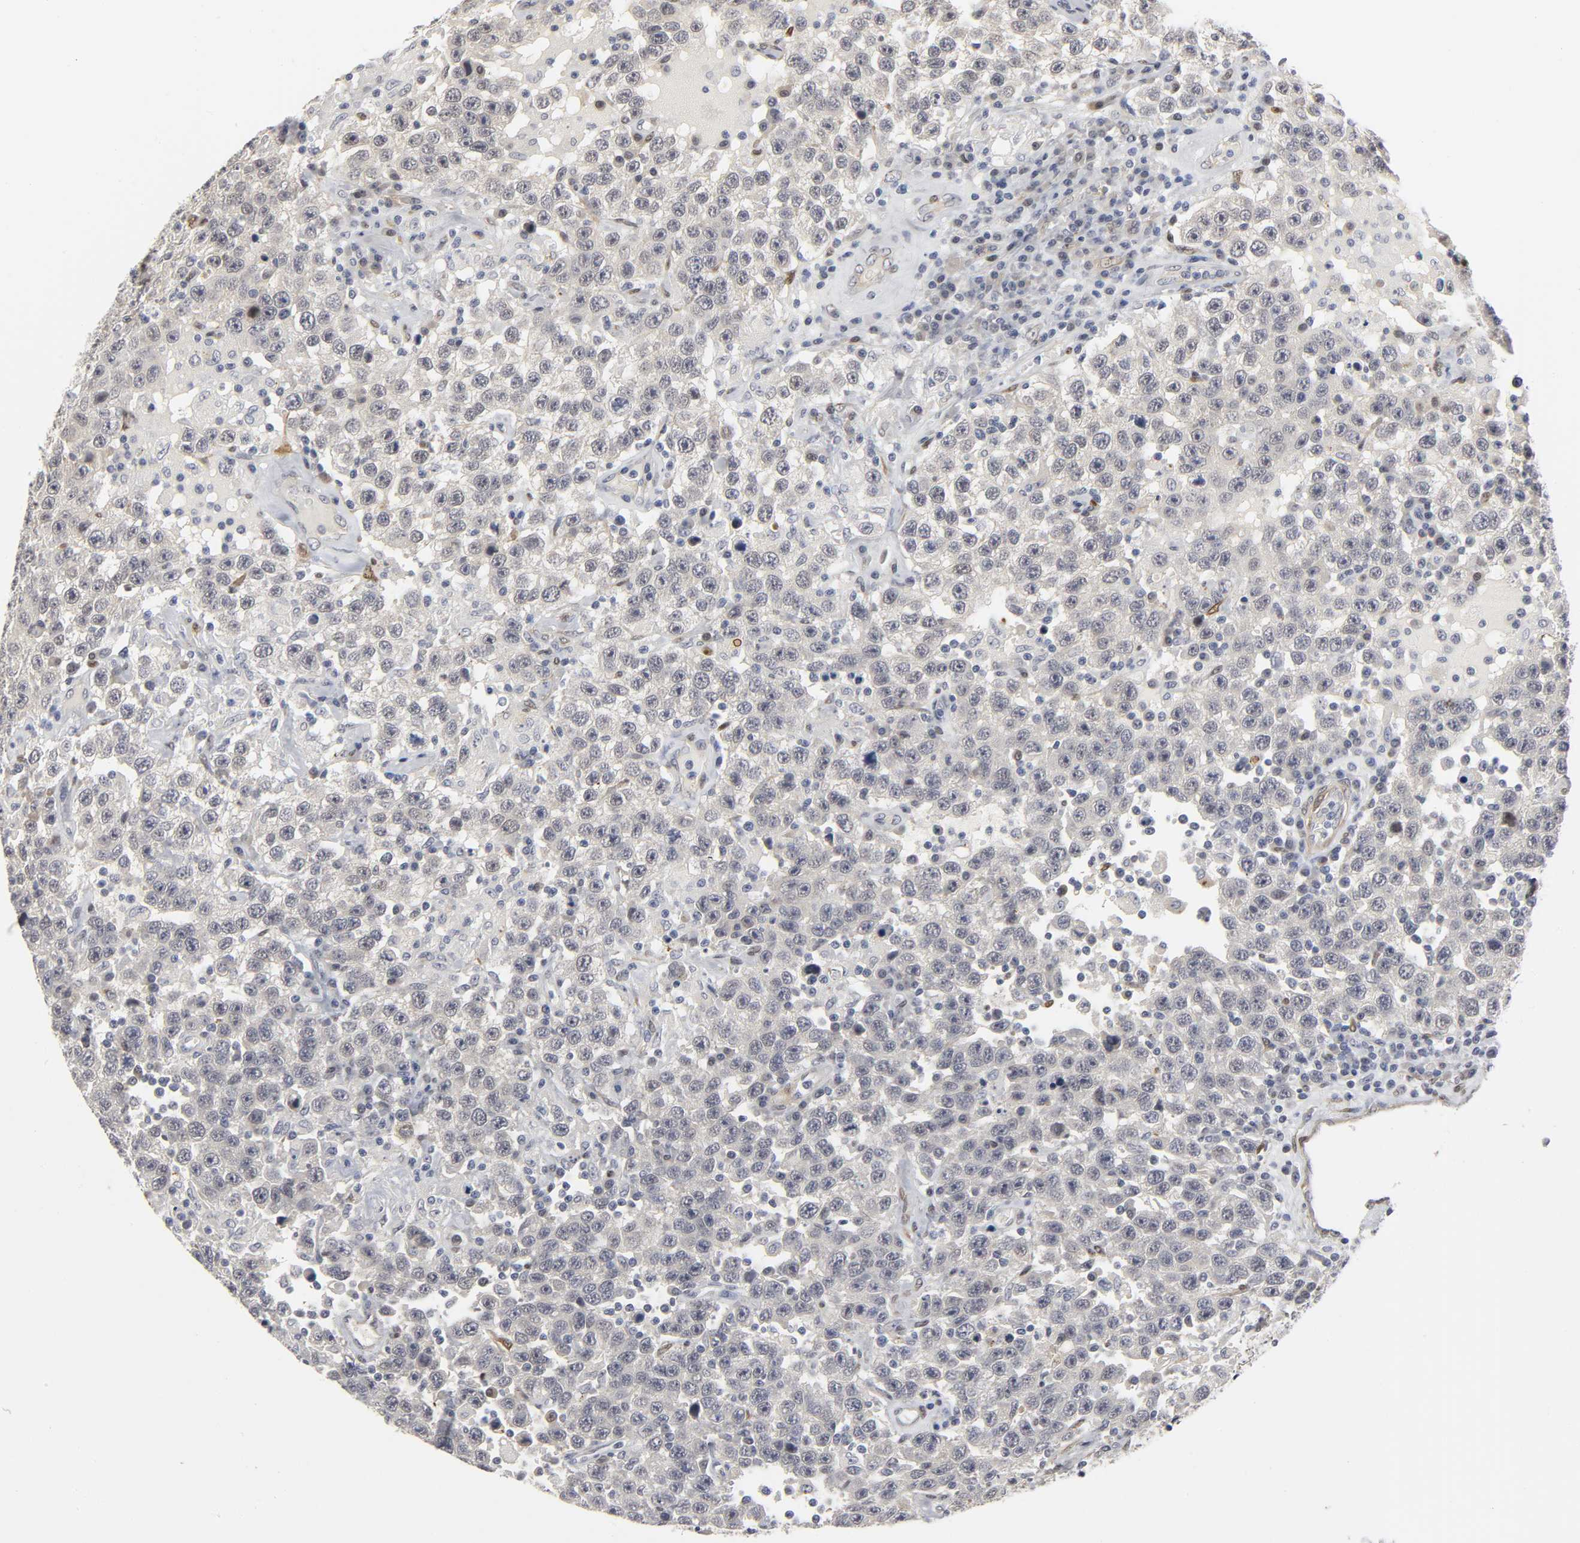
{"staining": {"intensity": "negative", "quantity": "none", "location": "none"}, "tissue": "testis cancer", "cell_type": "Tumor cells", "image_type": "cancer", "snomed": [{"axis": "morphology", "description": "Seminoma, NOS"}, {"axis": "topography", "description": "Testis"}], "caption": "DAB immunohistochemical staining of human testis cancer (seminoma) displays no significant expression in tumor cells.", "gene": "PDLIM3", "patient": {"sex": "male", "age": 41}}